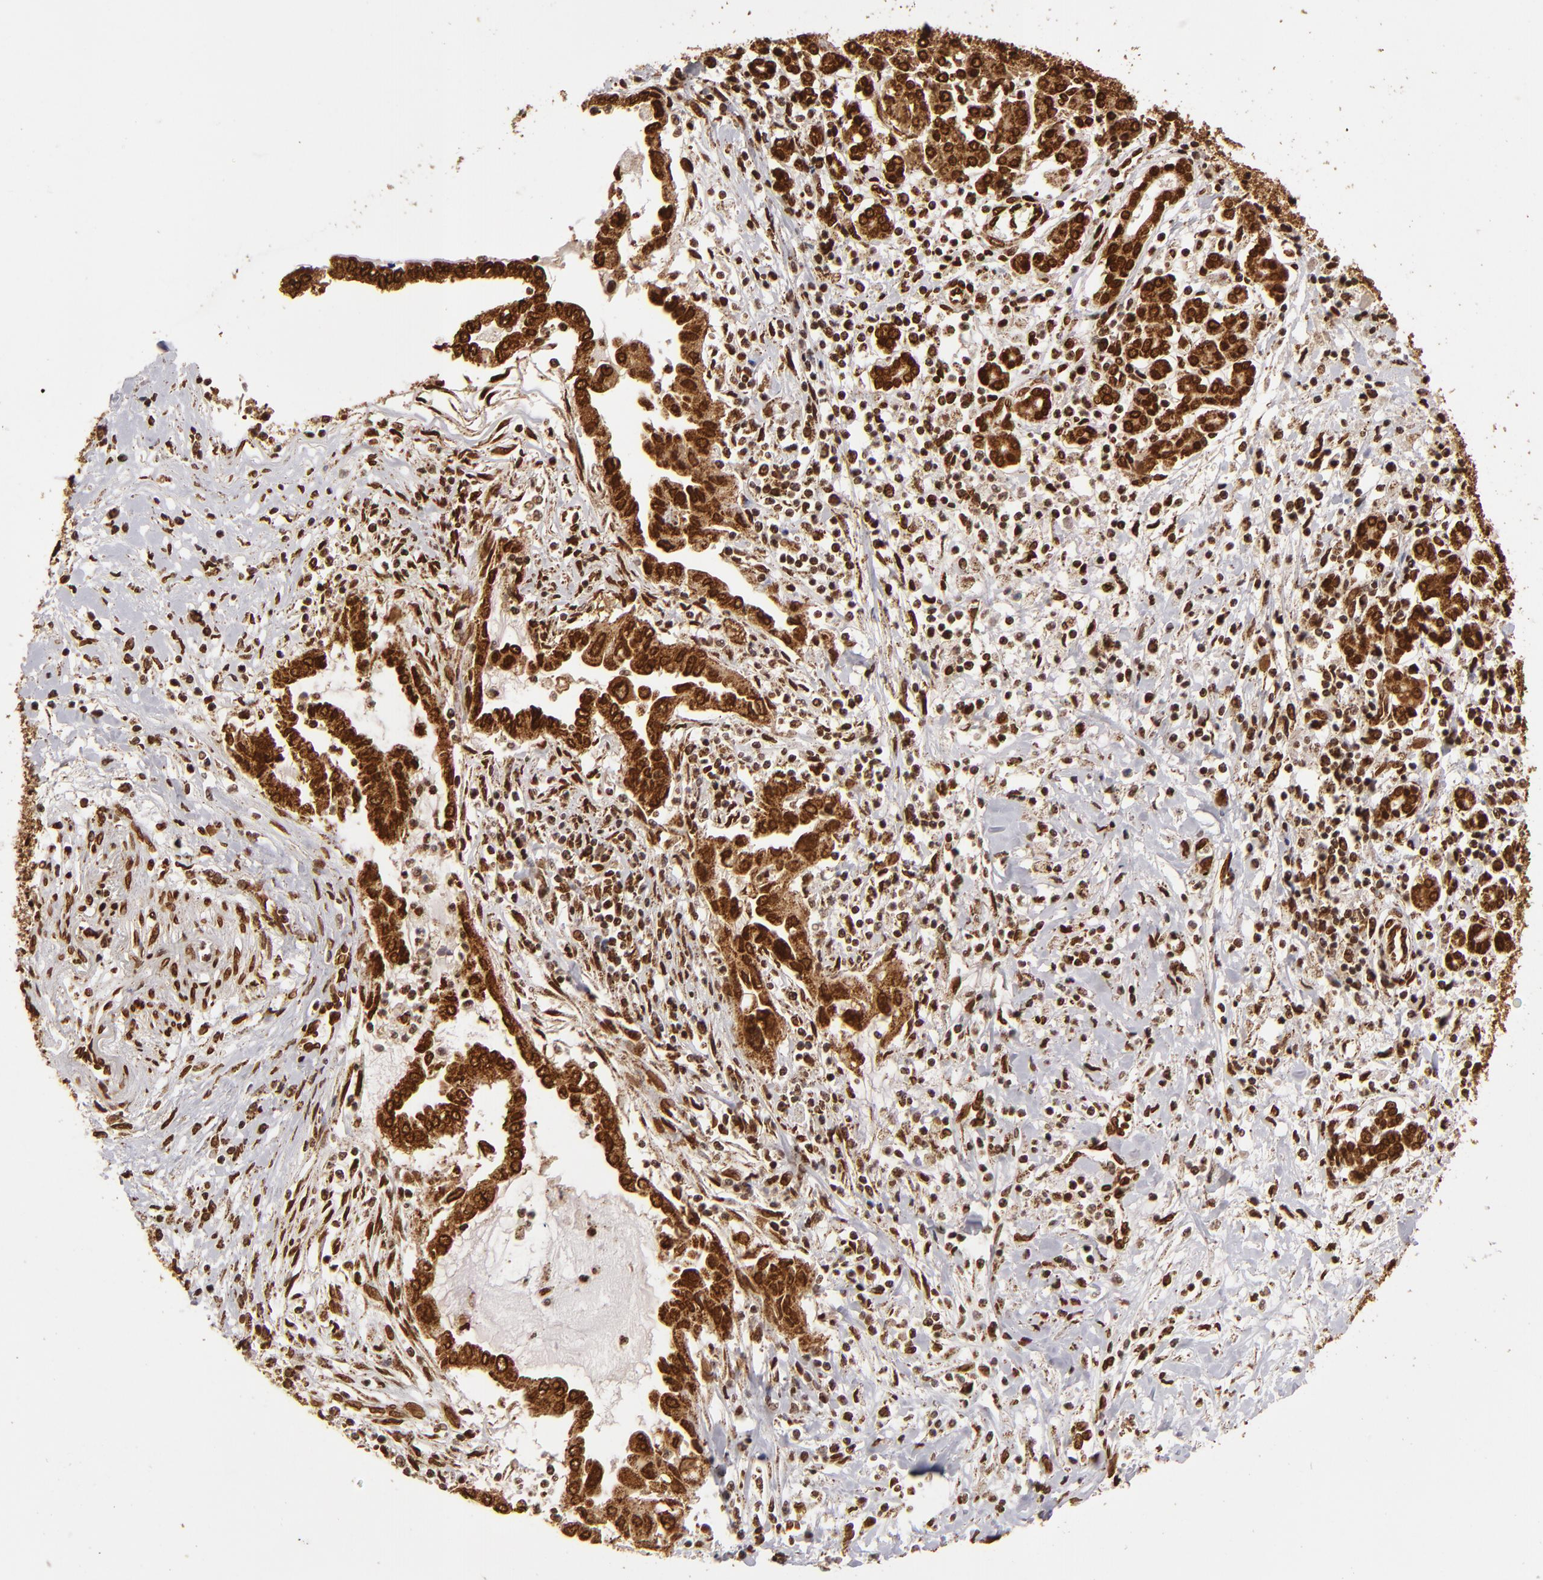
{"staining": {"intensity": "strong", "quantity": ">75%", "location": "cytoplasmic/membranous,nuclear"}, "tissue": "pancreatic cancer", "cell_type": "Tumor cells", "image_type": "cancer", "snomed": [{"axis": "morphology", "description": "Adenocarcinoma, NOS"}, {"axis": "topography", "description": "Pancreas"}], "caption": "High-power microscopy captured an immunohistochemistry (IHC) micrograph of pancreatic cancer (adenocarcinoma), revealing strong cytoplasmic/membranous and nuclear staining in approximately >75% of tumor cells.", "gene": "CUL3", "patient": {"sex": "female", "age": 57}}